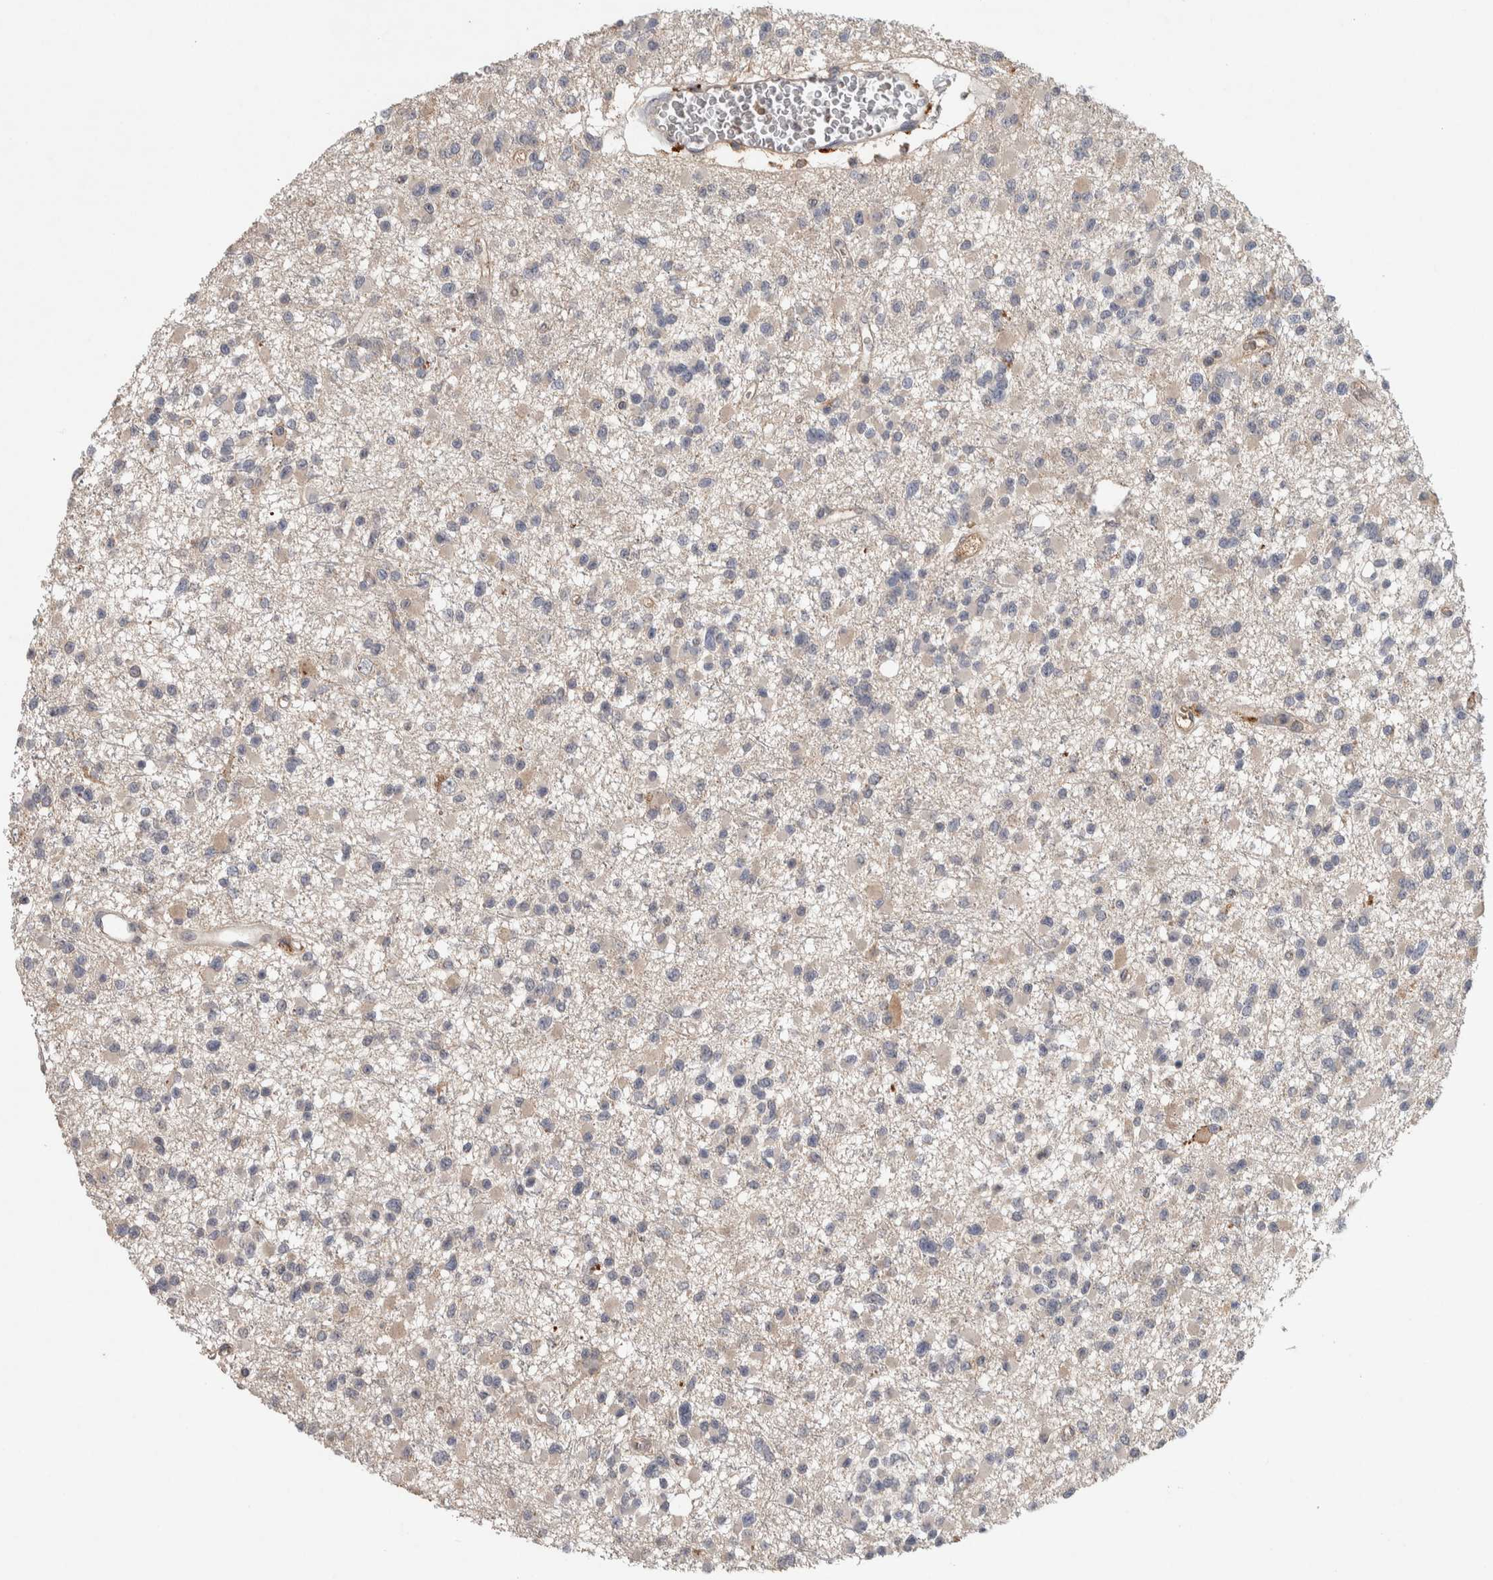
{"staining": {"intensity": "weak", "quantity": "<25%", "location": "cytoplasmic/membranous"}, "tissue": "glioma", "cell_type": "Tumor cells", "image_type": "cancer", "snomed": [{"axis": "morphology", "description": "Glioma, malignant, Low grade"}, {"axis": "topography", "description": "Brain"}], "caption": "Image shows no protein staining in tumor cells of glioma tissue.", "gene": "CHRM3", "patient": {"sex": "female", "age": 22}}